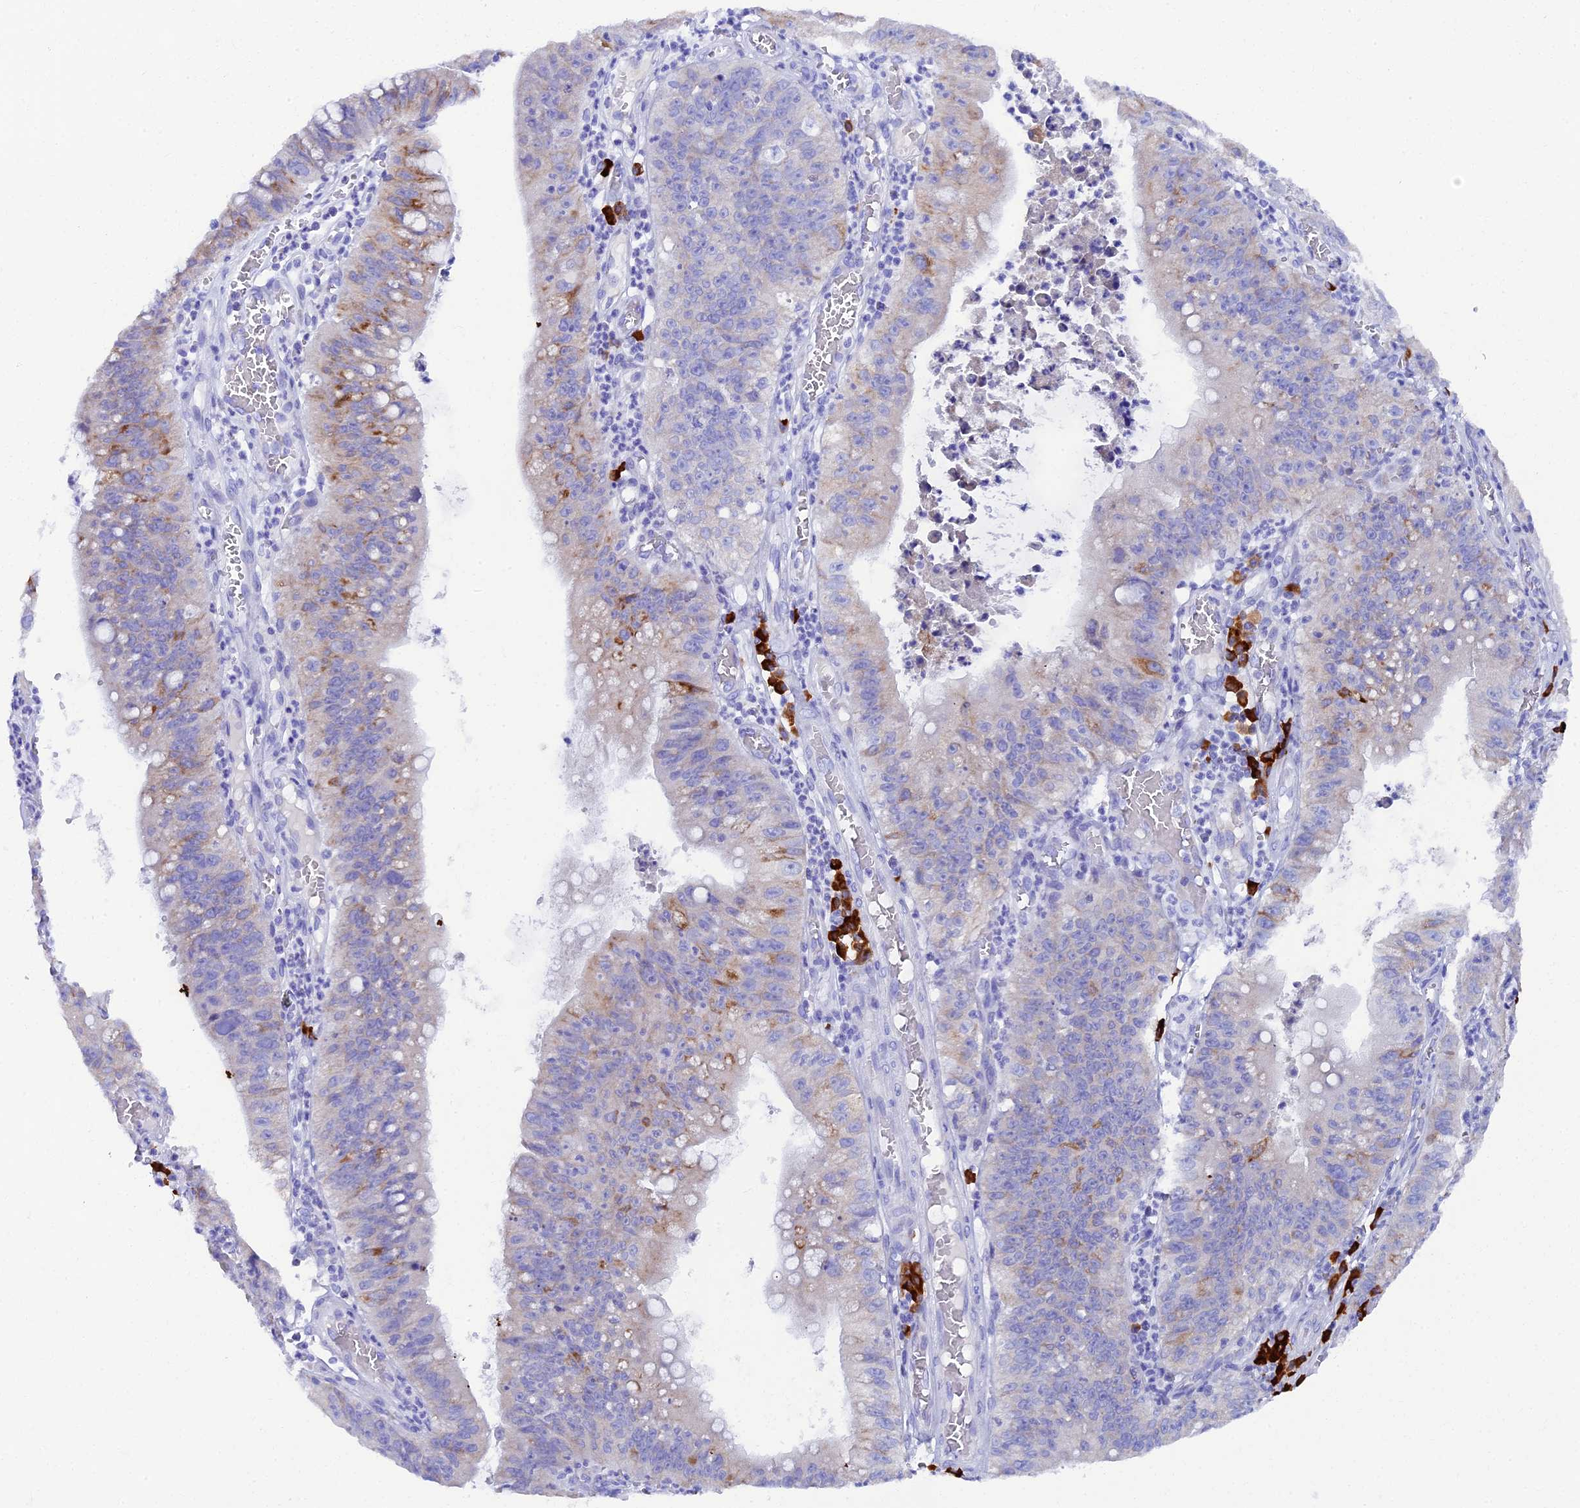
{"staining": {"intensity": "moderate", "quantity": "<25%", "location": "cytoplasmic/membranous"}, "tissue": "stomach cancer", "cell_type": "Tumor cells", "image_type": "cancer", "snomed": [{"axis": "morphology", "description": "Adenocarcinoma, NOS"}, {"axis": "topography", "description": "Stomach"}], "caption": "Immunohistochemistry (IHC) of stomach adenocarcinoma demonstrates low levels of moderate cytoplasmic/membranous positivity in approximately <25% of tumor cells.", "gene": "FKBP11", "patient": {"sex": "male", "age": 59}}